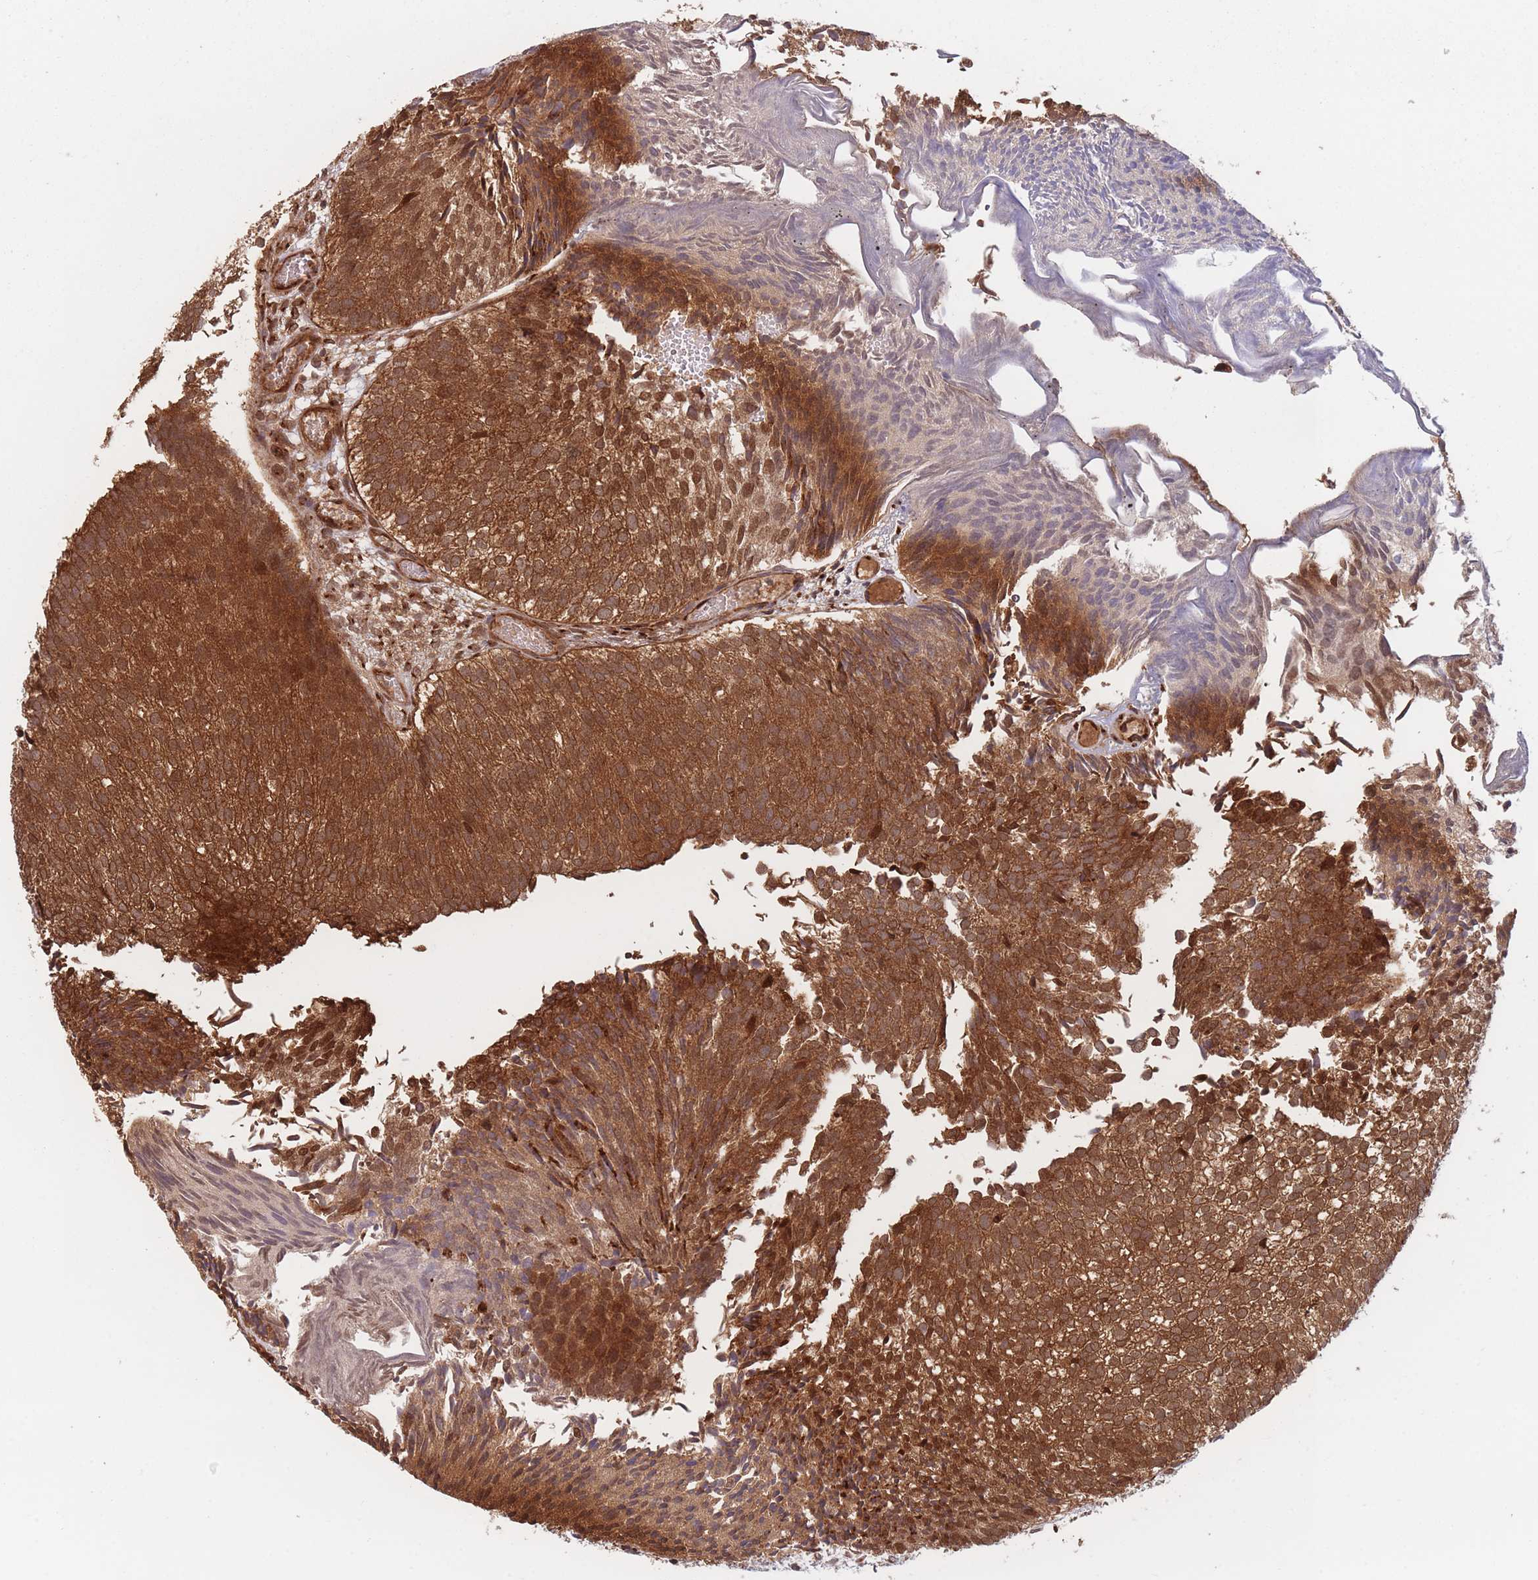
{"staining": {"intensity": "strong", "quantity": ">75%", "location": "cytoplasmic/membranous,nuclear"}, "tissue": "urothelial cancer", "cell_type": "Tumor cells", "image_type": "cancer", "snomed": [{"axis": "morphology", "description": "Urothelial carcinoma, Low grade"}, {"axis": "topography", "description": "Urinary bladder"}], "caption": "About >75% of tumor cells in human low-grade urothelial carcinoma show strong cytoplasmic/membranous and nuclear protein staining as visualized by brown immunohistochemical staining.", "gene": "PODXL2", "patient": {"sex": "male", "age": 84}}